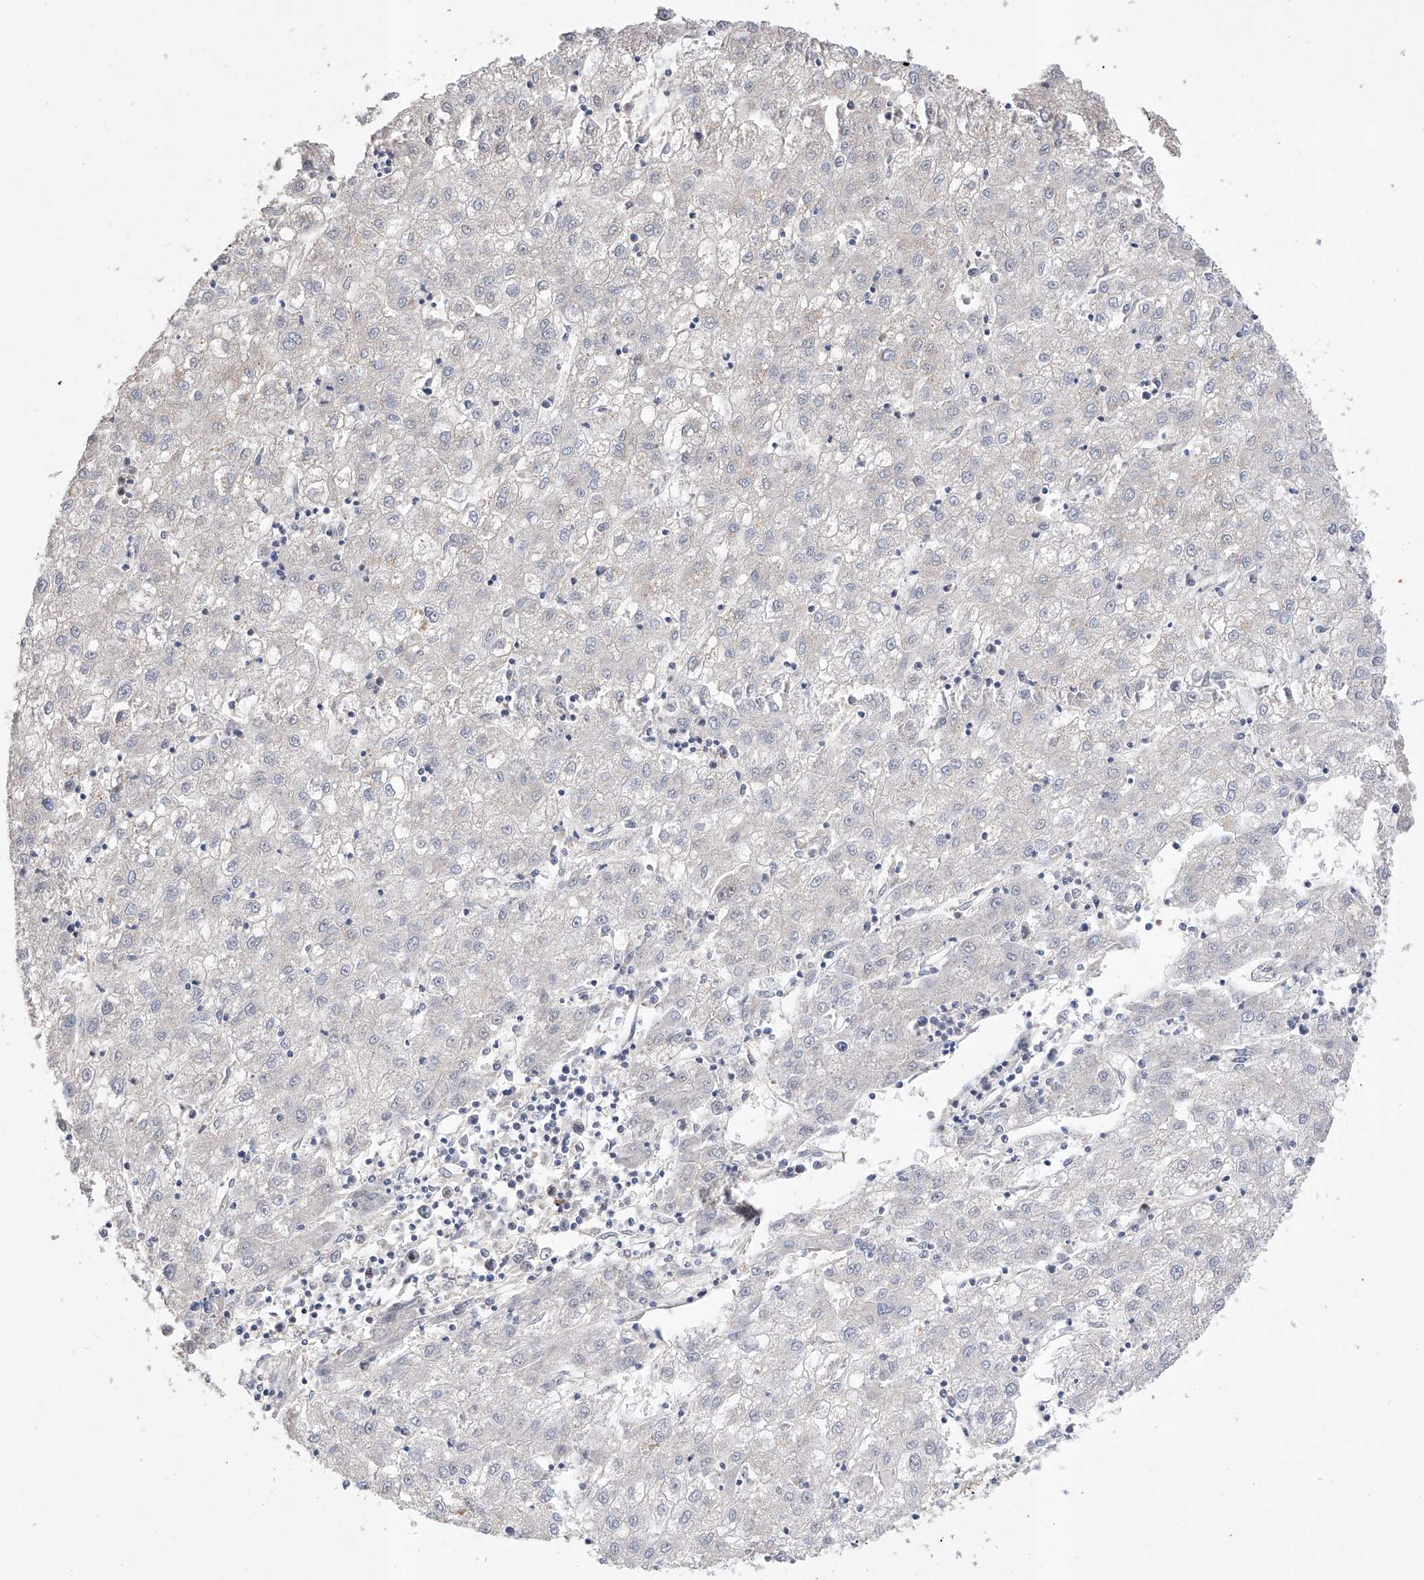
{"staining": {"intensity": "negative", "quantity": "none", "location": "none"}, "tissue": "liver cancer", "cell_type": "Tumor cells", "image_type": "cancer", "snomed": [{"axis": "morphology", "description": "Carcinoma, Hepatocellular, NOS"}, {"axis": "topography", "description": "Liver"}], "caption": "IHC of liver cancer reveals no staining in tumor cells.", "gene": "AFG1L", "patient": {"sex": "male", "age": 72}}